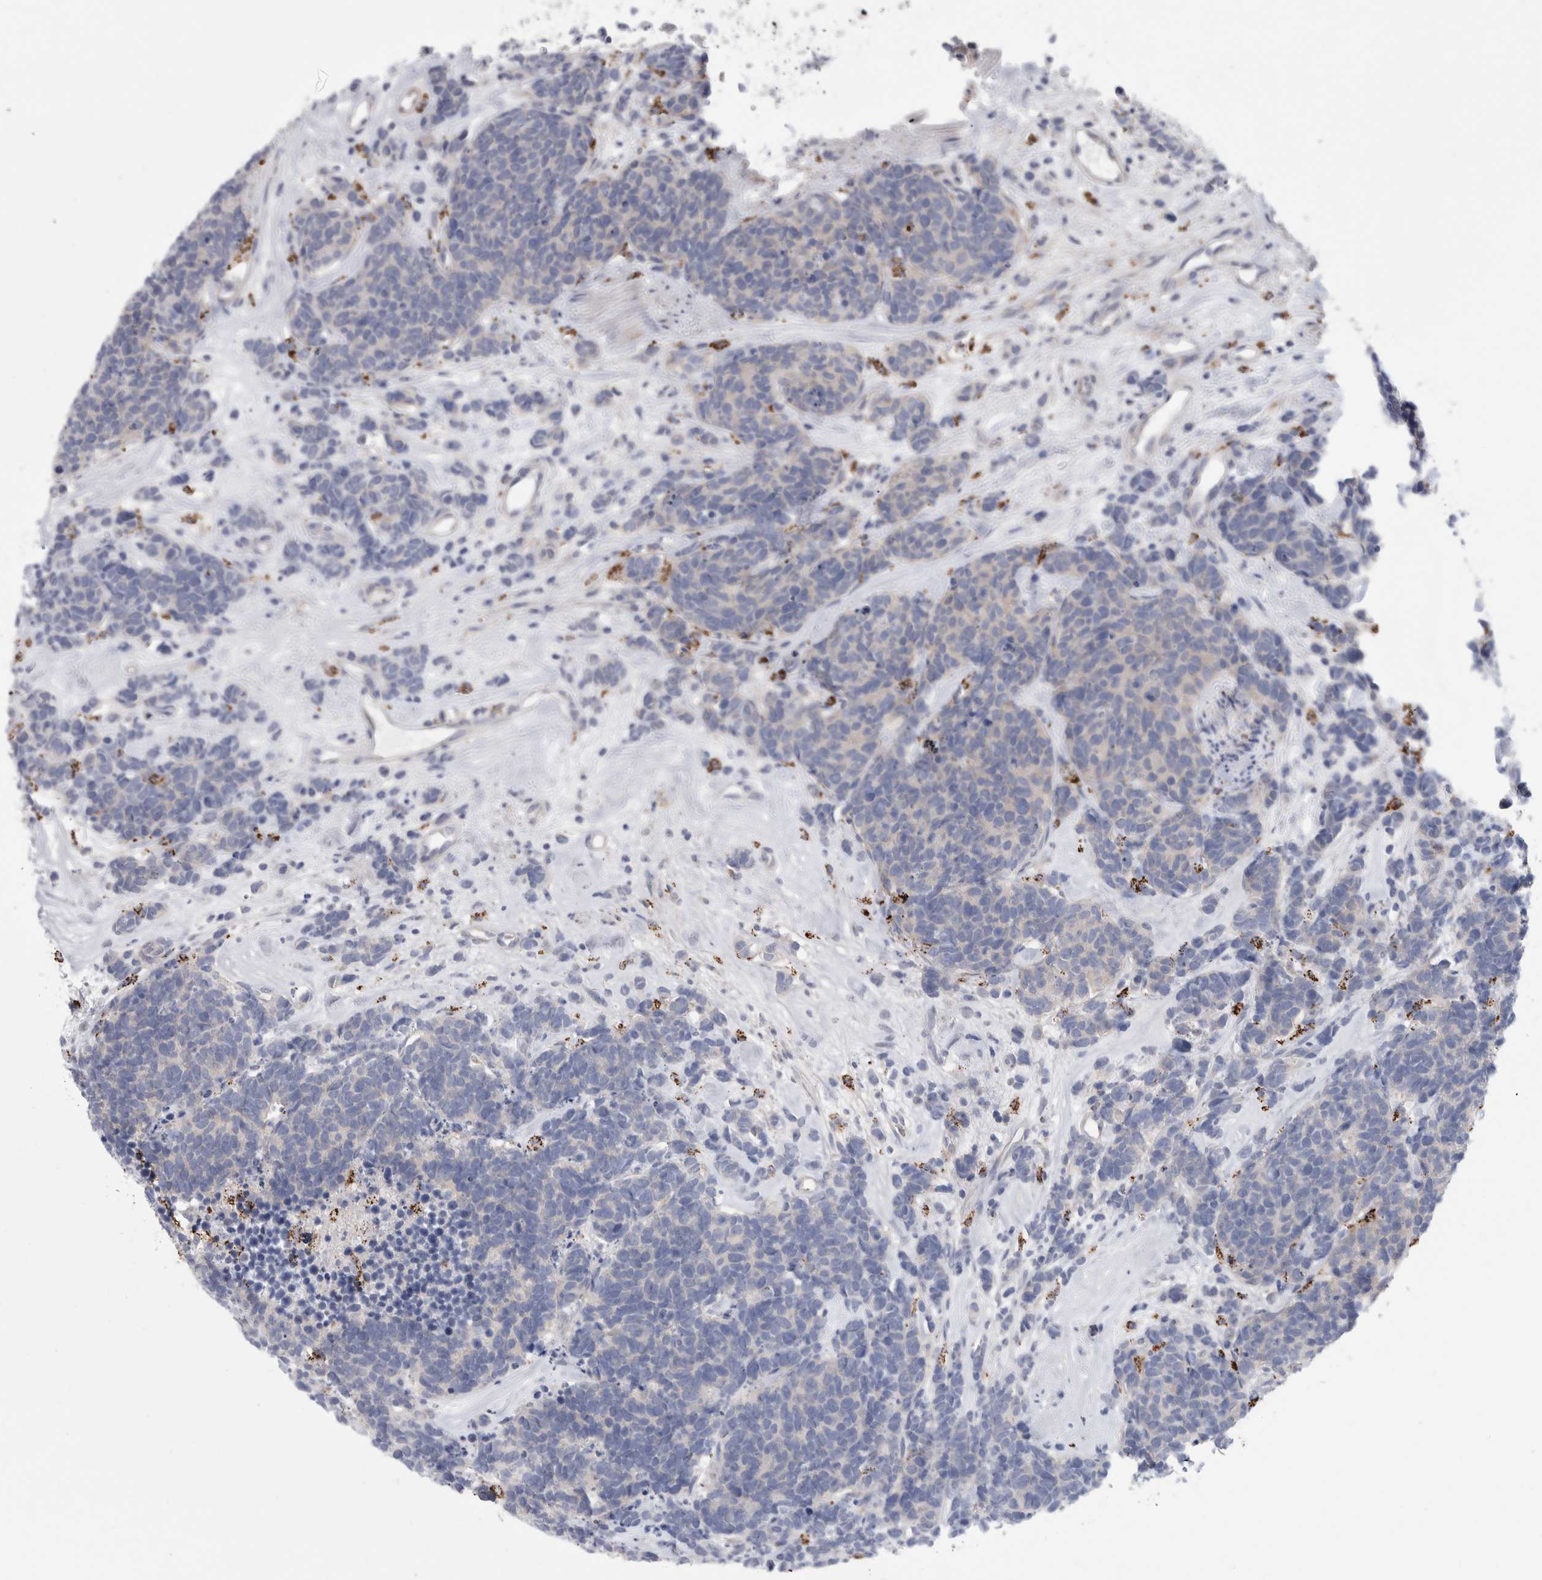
{"staining": {"intensity": "weak", "quantity": "<25%", "location": "cytoplasmic/membranous"}, "tissue": "carcinoid", "cell_type": "Tumor cells", "image_type": "cancer", "snomed": [{"axis": "morphology", "description": "Carcinoma, NOS"}, {"axis": "morphology", "description": "Carcinoid, malignant, NOS"}, {"axis": "topography", "description": "Urinary bladder"}], "caption": "This is an IHC photomicrograph of carcinoid. There is no positivity in tumor cells.", "gene": "GATM", "patient": {"sex": "male", "age": 57}}